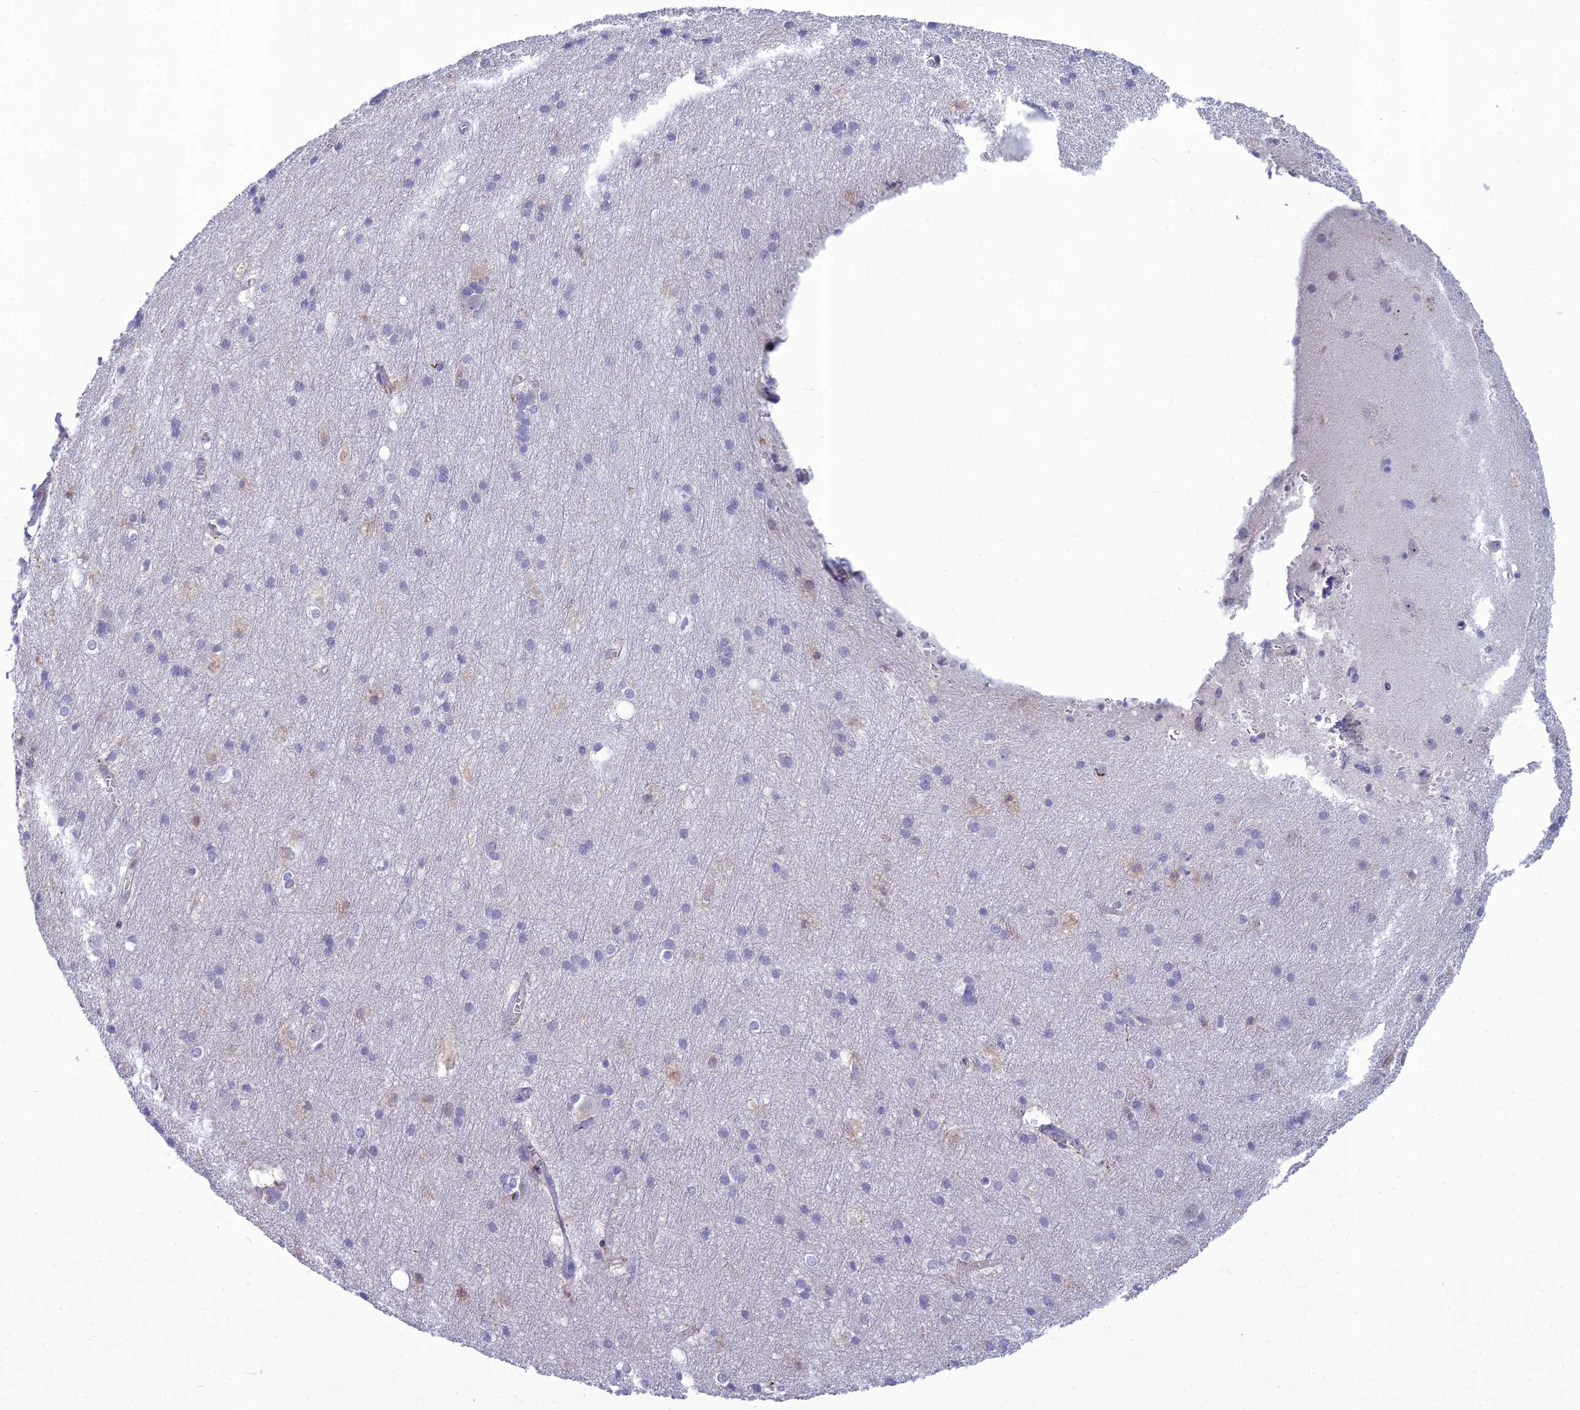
{"staining": {"intensity": "negative", "quantity": "none", "location": "none"}, "tissue": "cerebral cortex", "cell_type": "Endothelial cells", "image_type": "normal", "snomed": [{"axis": "morphology", "description": "Normal tissue, NOS"}, {"axis": "topography", "description": "Cerebral cortex"}], "caption": "Histopathology image shows no protein staining in endothelial cells of unremarkable cerebral cortex.", "gene": "BBS7", "patient": {"sex": "male", "age": 54}}